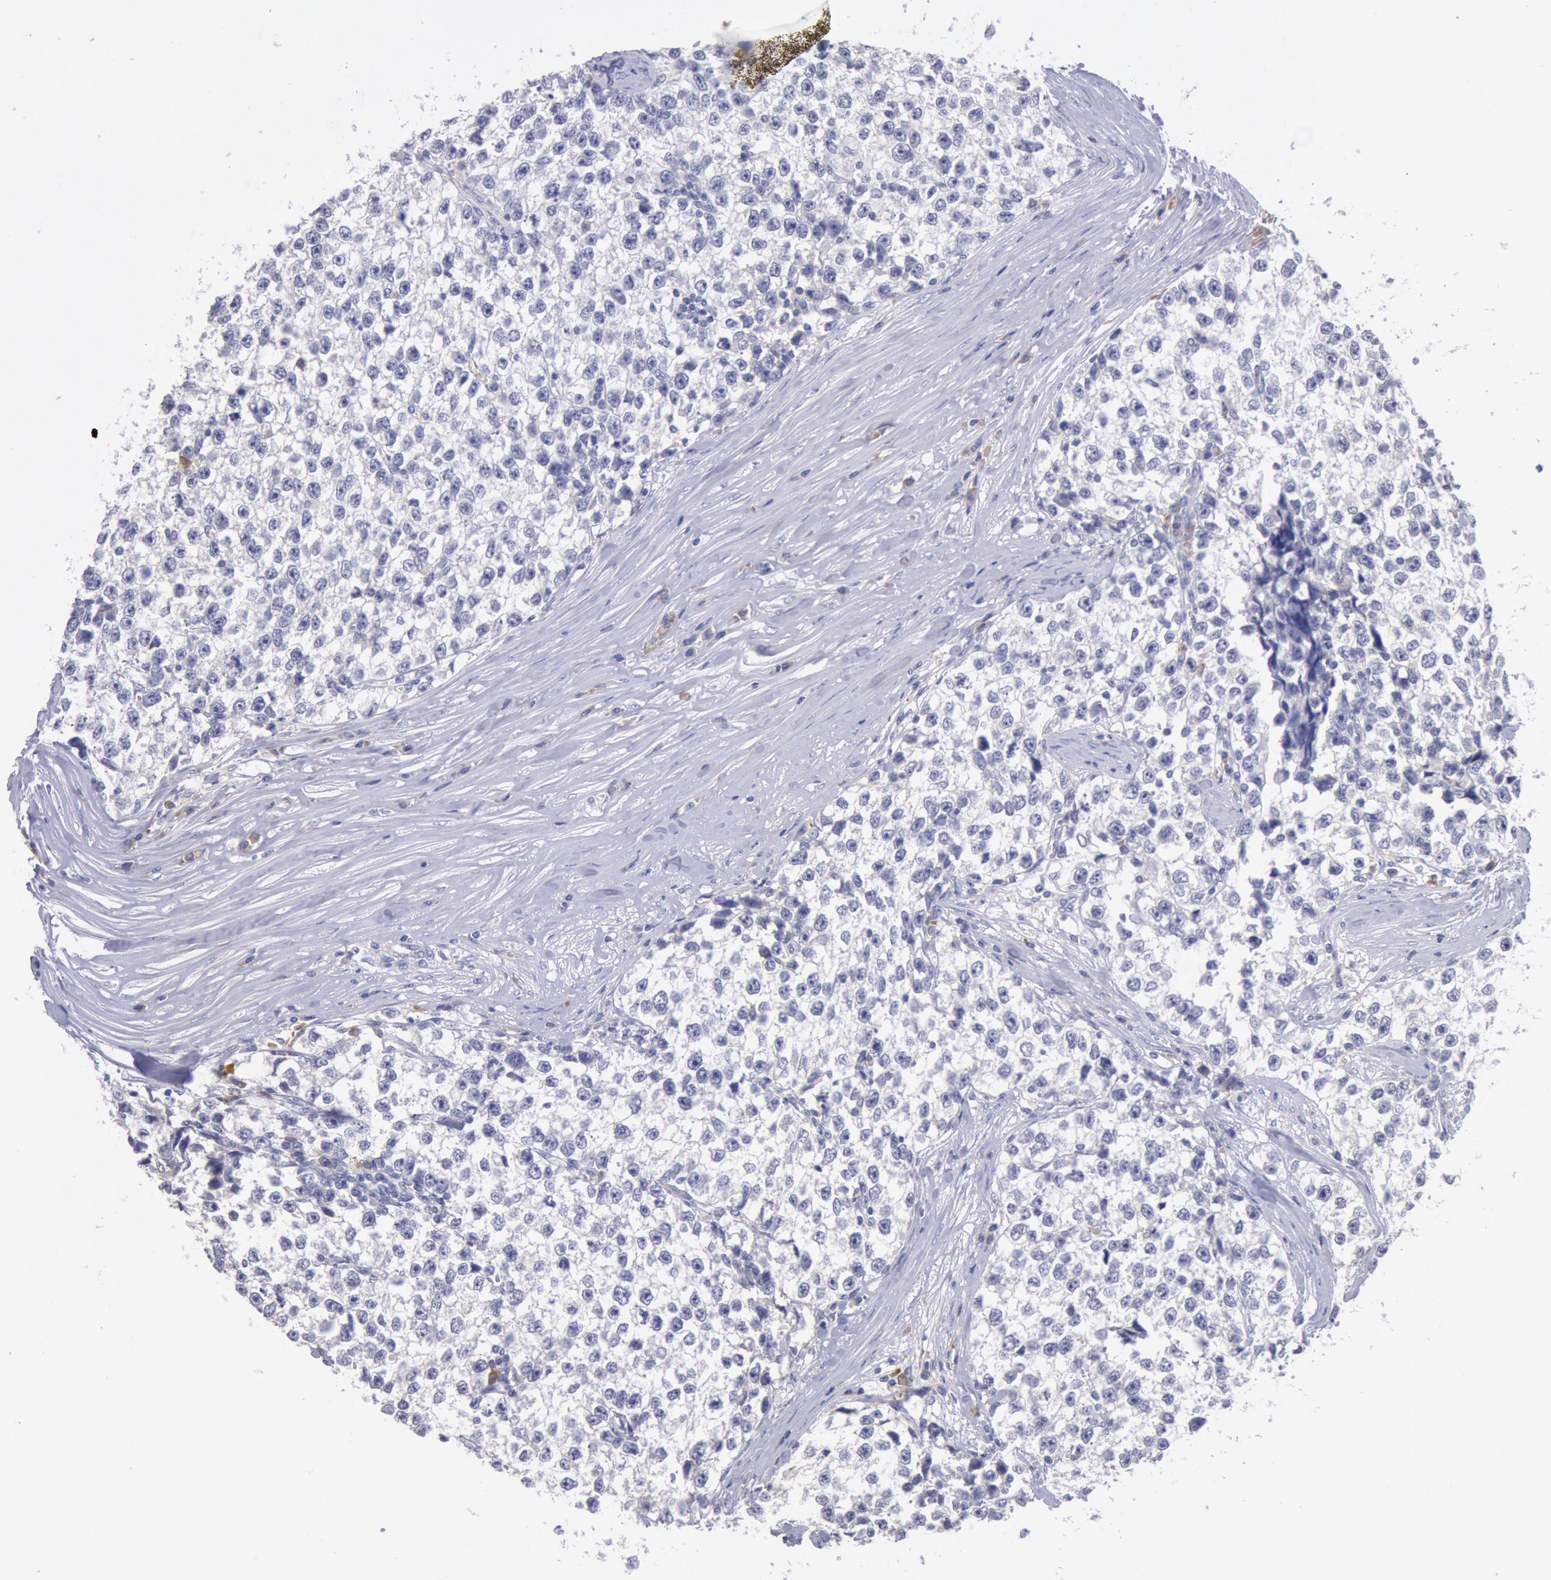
{"staining": {"intensity": "negative", "quantity": "none", "location": "none"}, "tissue": "testis cancer", "cell_type": "Tumor cells", "image_type": "cancer", "snomed": [{"axis": "morphology", "description": "Seminoma, NOS"}, {"axis": "morphology", "description": "Carcinoma, Embryonal, NOS"}, {"axis": "topography", "description": "Testis"}], "caption": "High magnification brightfield microscopy of testis seminoma stained with DAB (brown) and counterstained with hematoxylin (blue): tumor cells show no significant staining.", "gene": "GAL3ST1", "patient": {"sex": "male", "age": 30}}